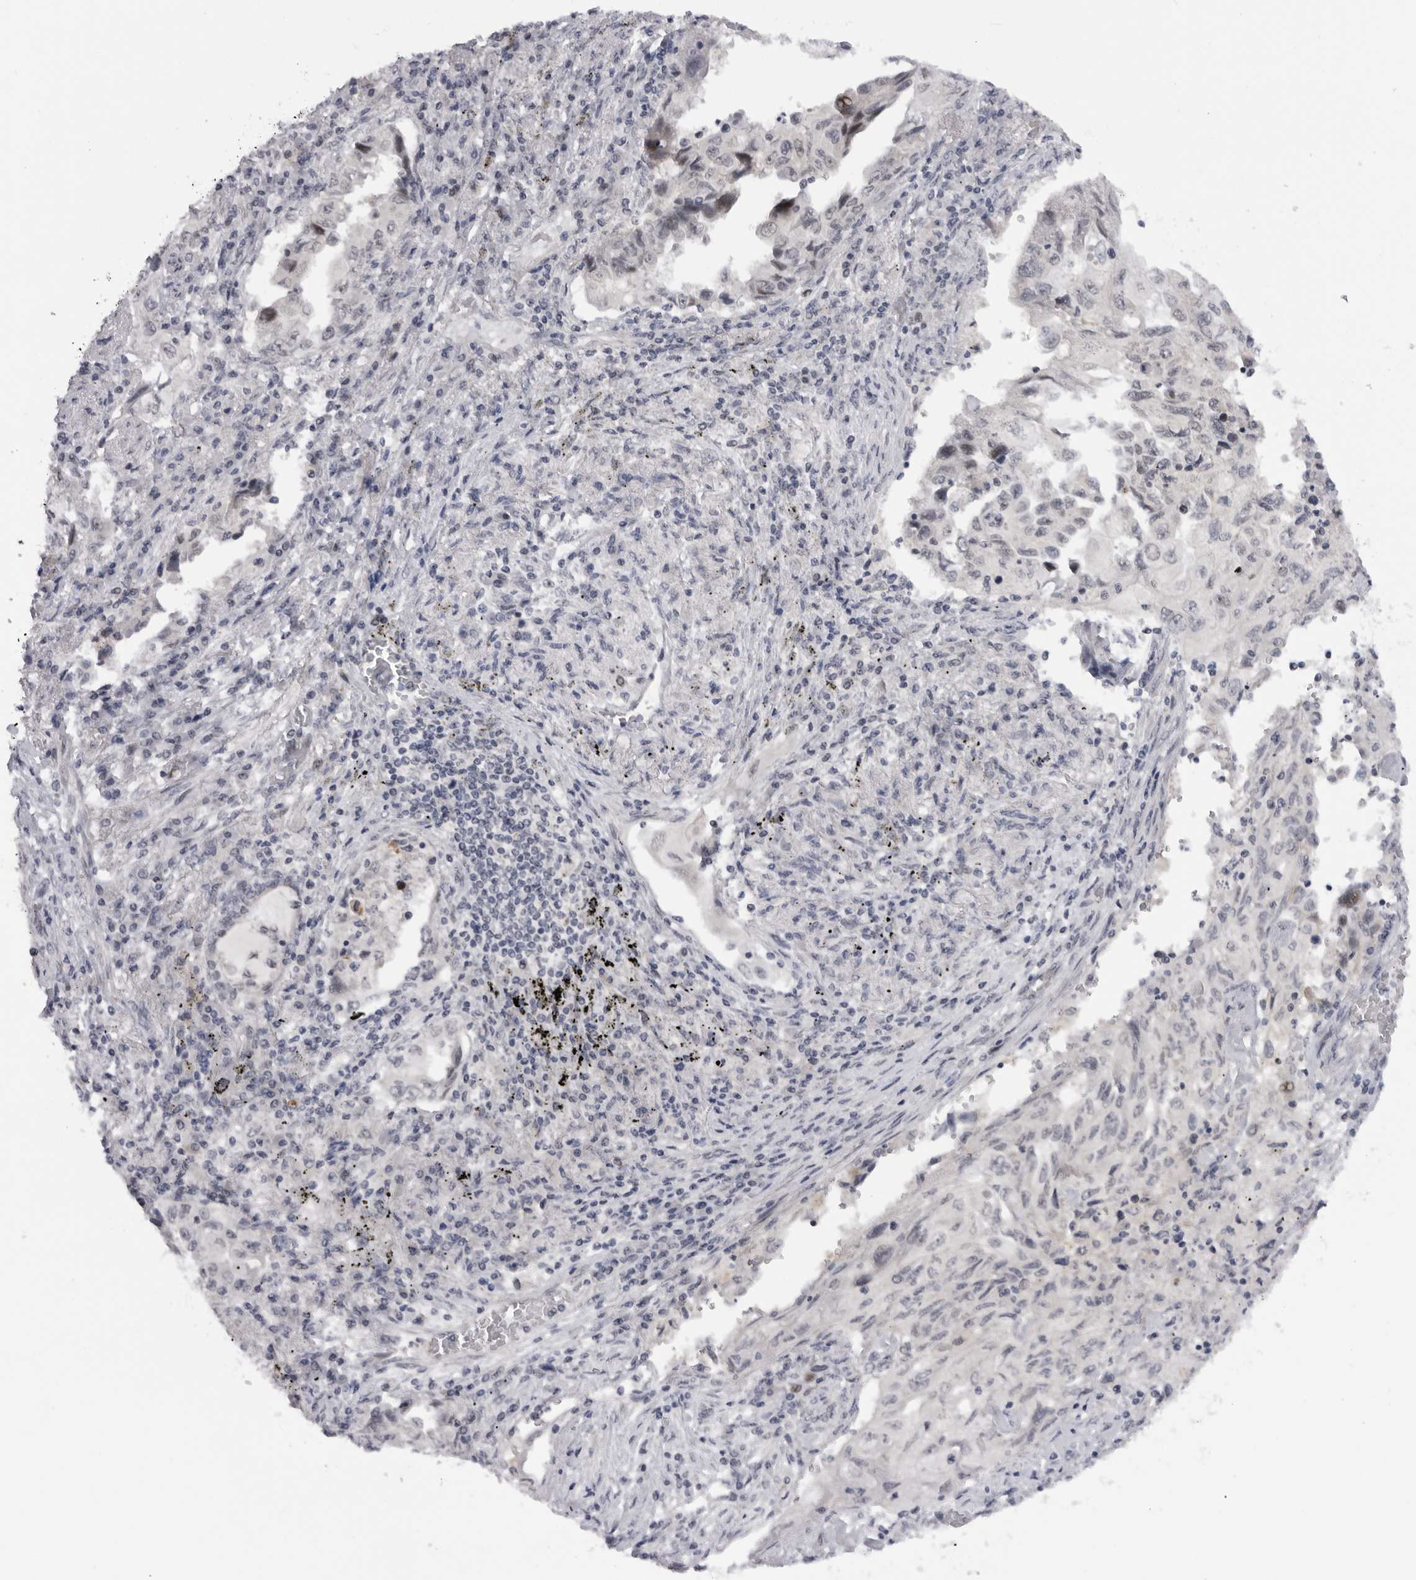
{"staining": {"intensity": "negative", "quantity": "none", "location": "none"}, "tissue": "lung cancer", "cell_type": "Tumor cells", "image_type": "cancer", "snomed": [{"axis": "morphology", "description": "Adenocarcinoma, NOS"}, {"axis": "topography", "description": "Lung"}], "caption": "Tumor cells show no significant staining in lung cancer (adenocarcinoma). (DAB immunohistochemistry (IHC) with hematoxylin counter stain).", "gene": "ALPK2", "patient": {"sex": "female", "age": 51}}